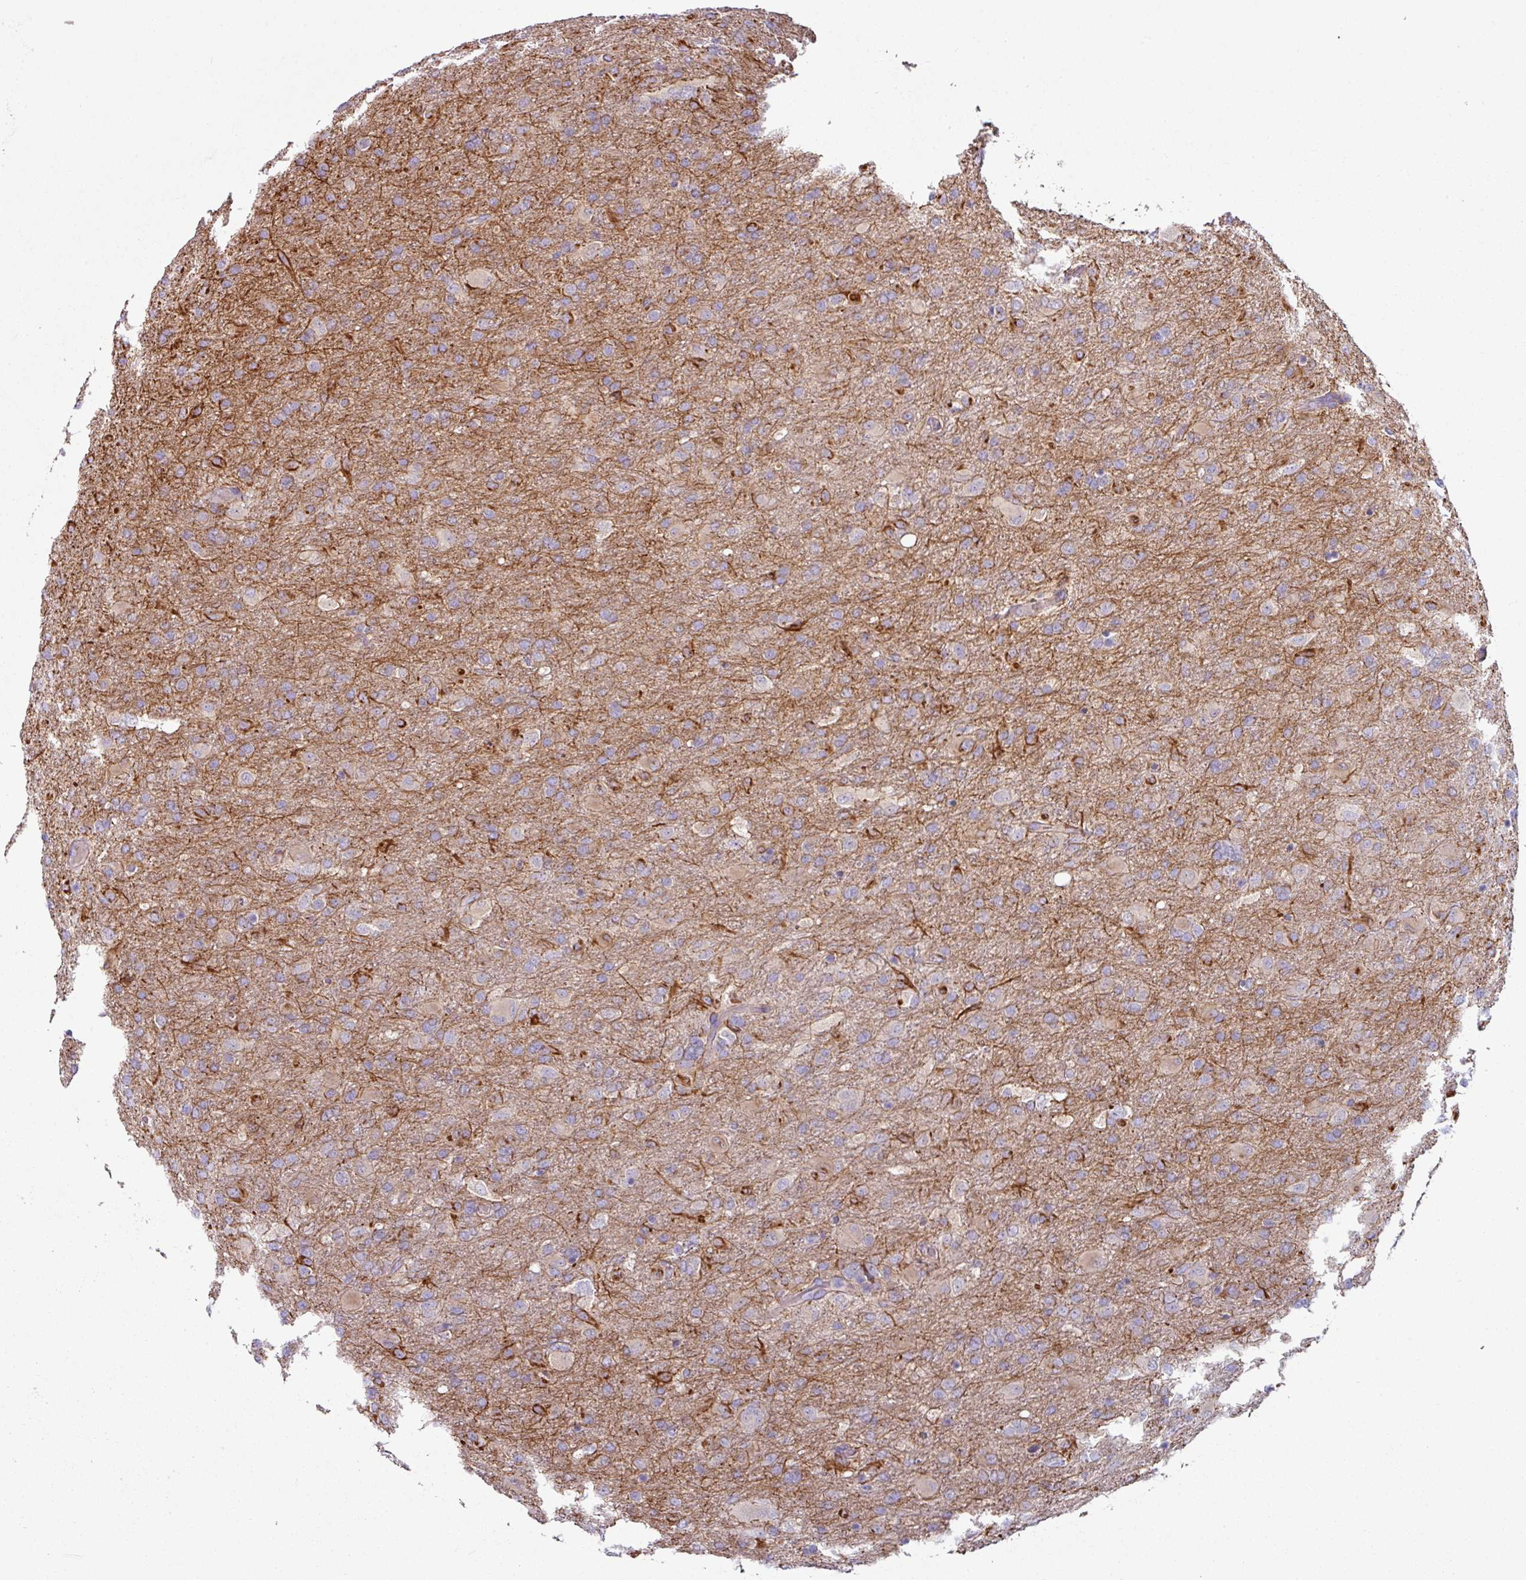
{"staining": {"intensity": "weak", "quantity": "<25%", "location": "cytoplasmic/membranous"}, "tissue": "glioma", "cell_type": "Tumor cells", "image_type": "cancer", "snomed": [{"axis": "morphology", "description": "Glioma, malignant, Low grade"}, {"axis": "topography", "description": "Brain"}], "caption": "High magnification brightfield microscopy of glioma stained with DAB (3,3'-diaminobenzidine) (brown) and counterstained with hematoxylin (blue): tumor cells show no significant positivity. The staining was performed using DAB to visualize the protein expression in brown, while the nuclei were stained in blue with hematoxylin (Magnification: 20x).", "gene": "MTMR14", "patient": {"sex": "male", "age": 65}}